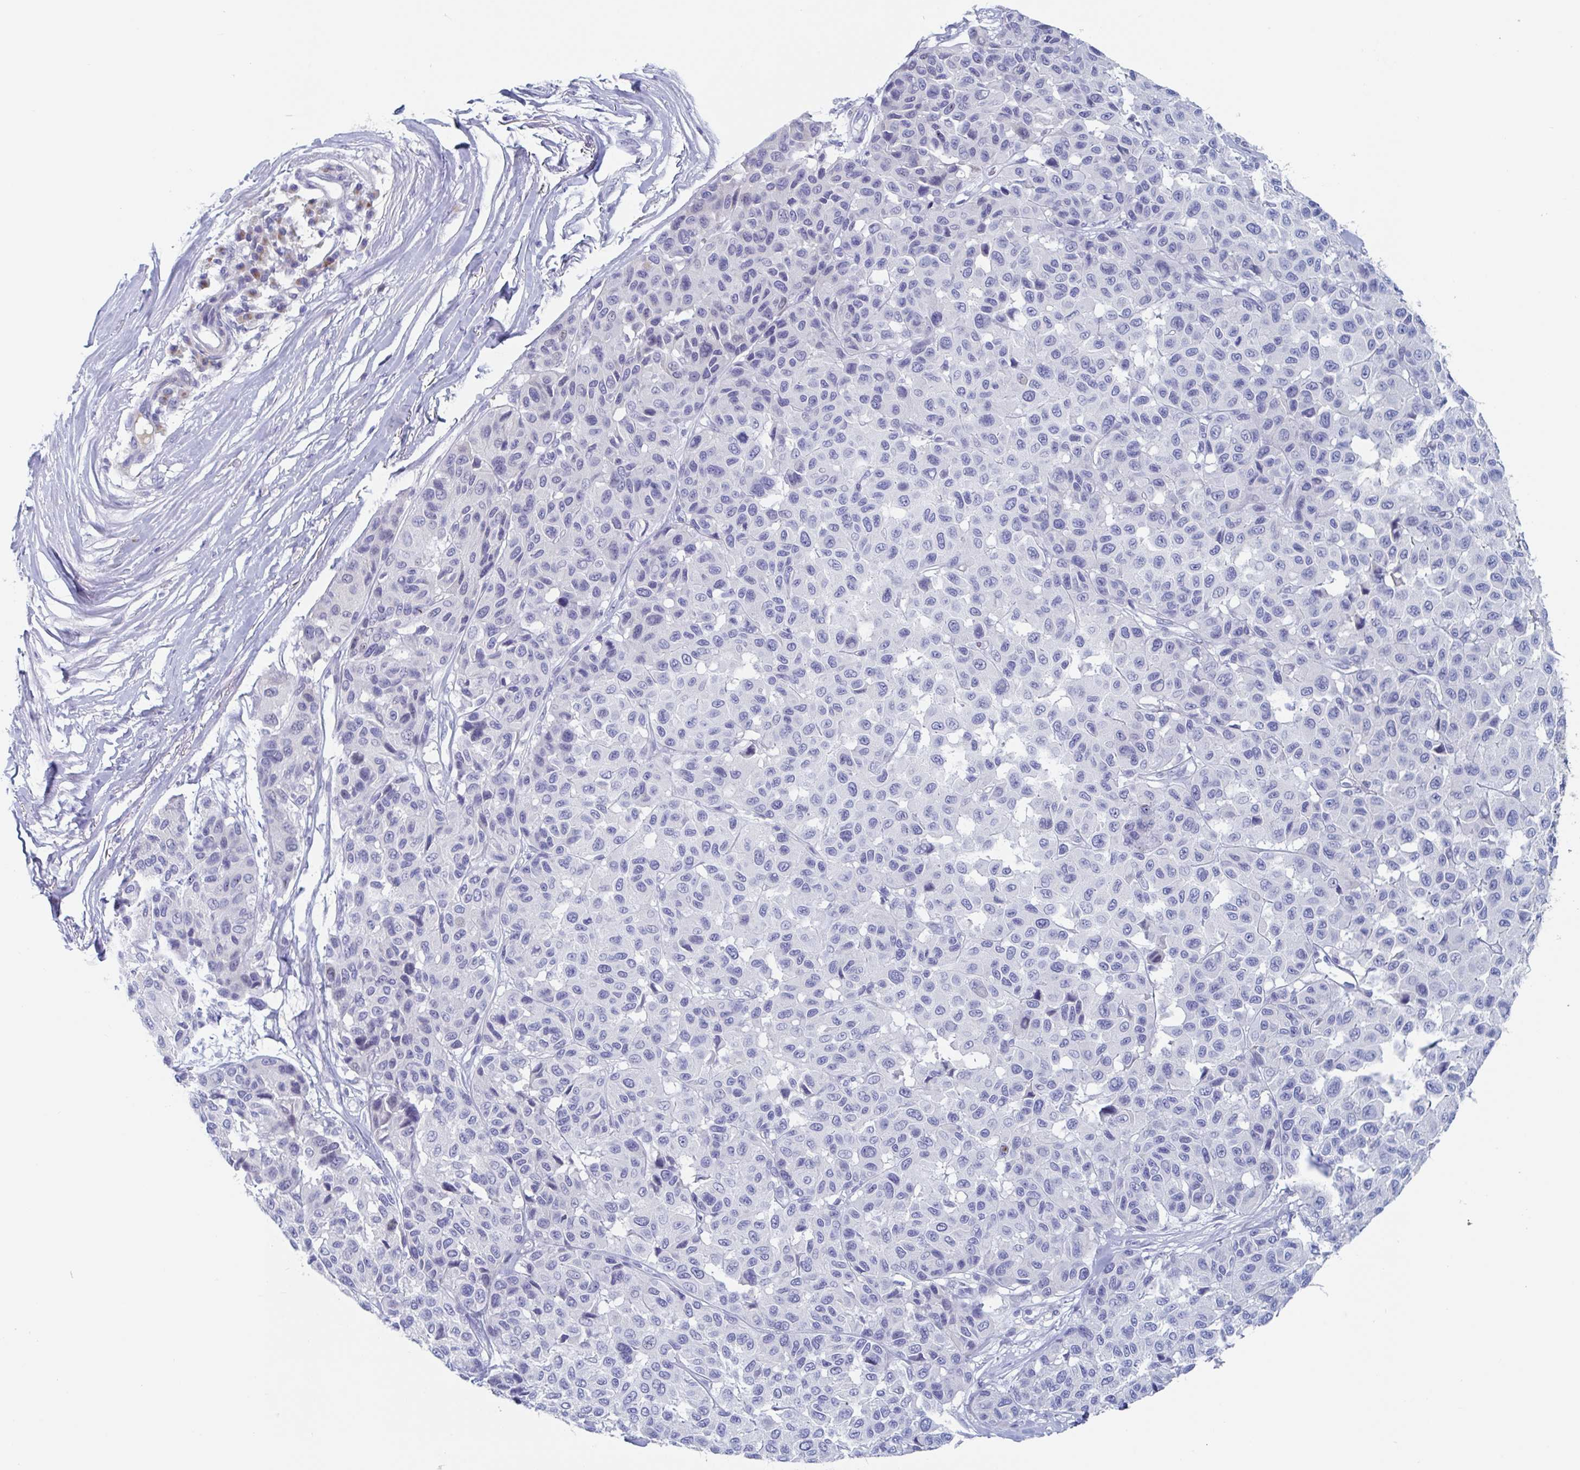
{"staining": {"intensity": "negative", "quantity": "none", "location": "none"}, "tissue": "melanoma", "cell_type": "Tumor cells", "image_type": "cancer", "snomed": [{"axis": "morphology", "description": "Malignant melanoma, NOS"}, {"axis": "topography", "description": "Skin"}], "caption": "Tumor cells are negative for protein expression in human malignant melanoma.", "gene": "NT5C3B", "patient": {"sex": "female", "age": 66}}